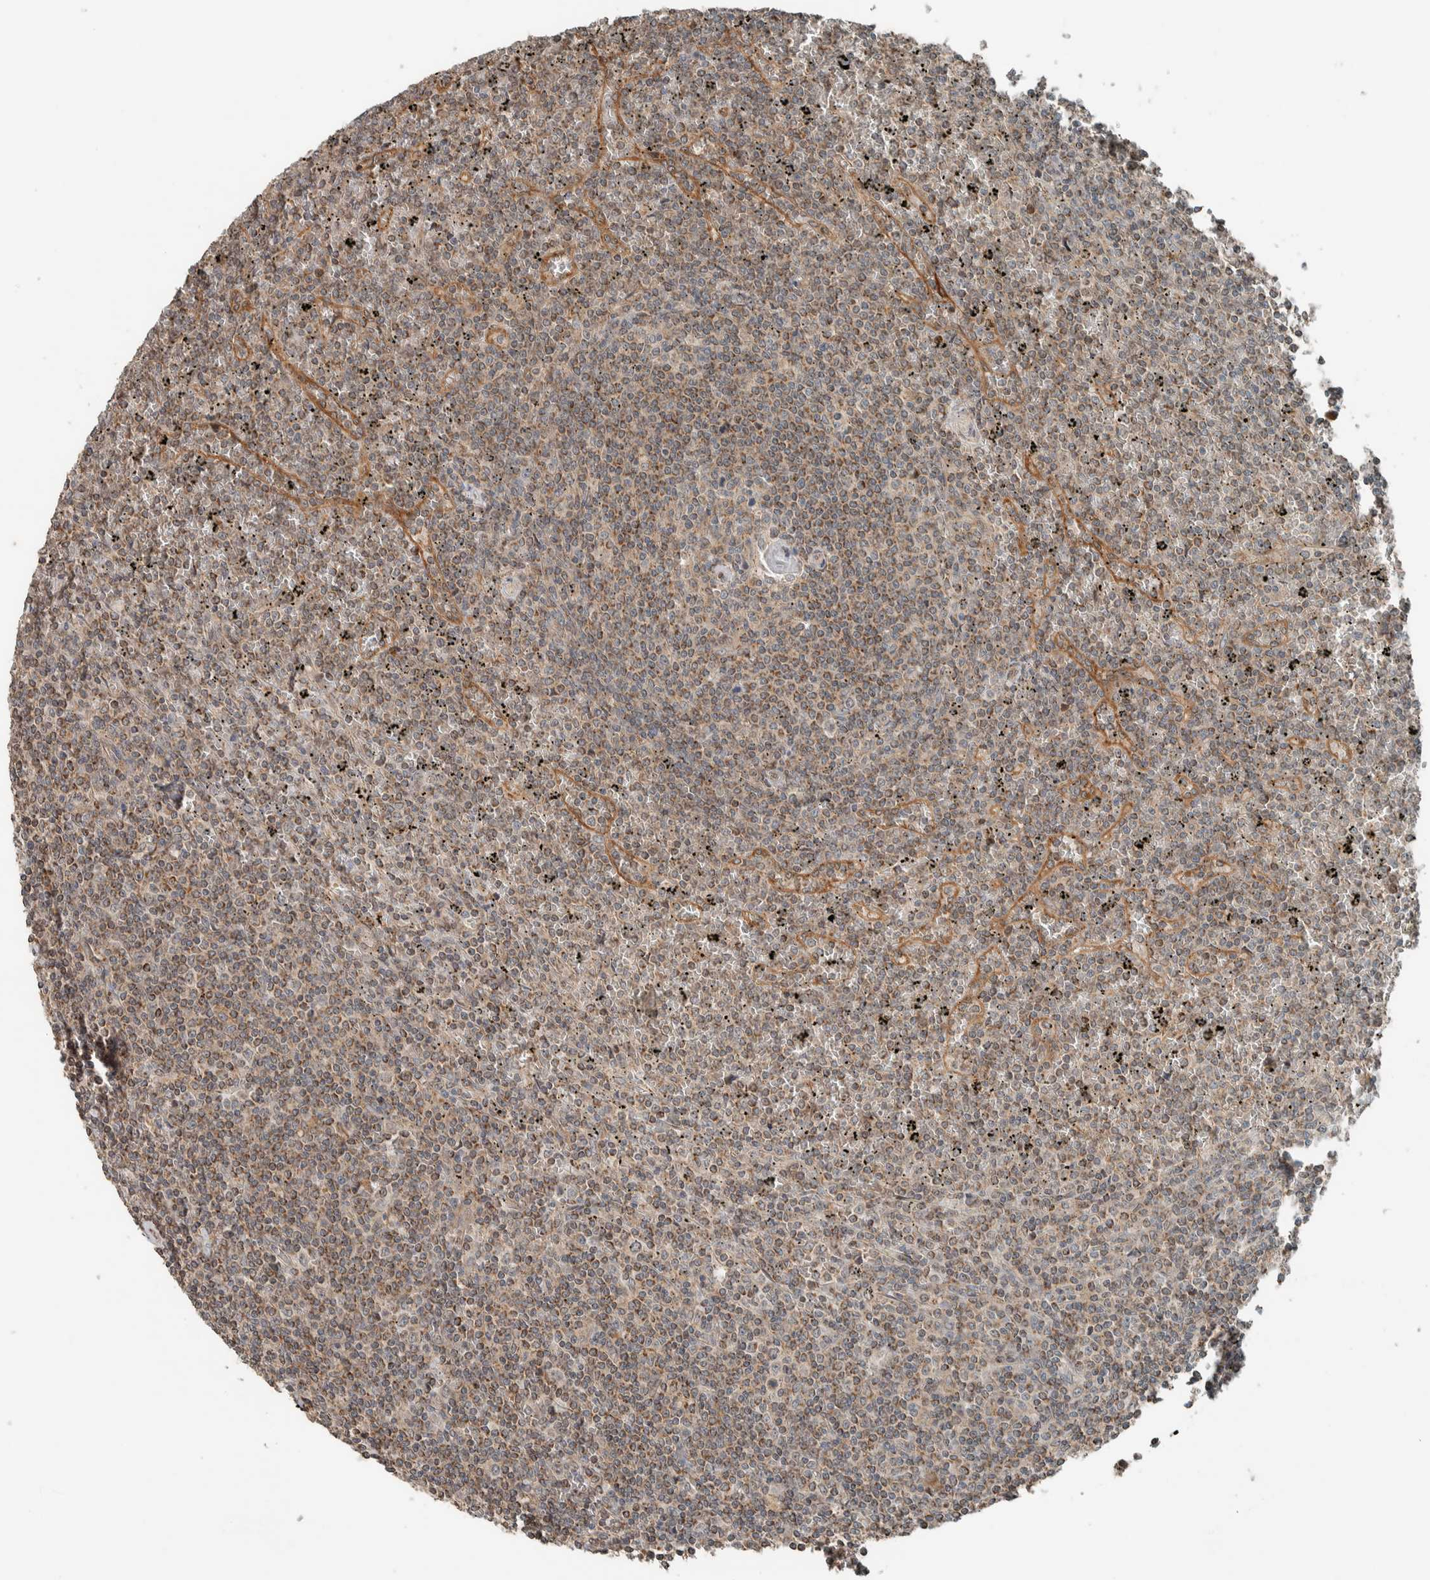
{"staining": {"intensity": "weak", "quantity": ">75%", "location": "cytoplasmic/membranous"}, "tissue": "lymphoma", "cell_type": "Tumor cells", "image_type": "cancer", "snomed": [{"axis": "morphology", "description": "Malignant lymphoma, non-Hodgkin's type, Low grade"}, {"axis": "topography", "description": "Spleen"}], "caption": "Protein staining by immunohistochemistry (IHC) exhibits weak cytoplasmic/membranous positivity in about >75% of tumor cells in low-grade malignant lymphoma, non-Hodgkin's type.", "gene": "NBR1", "patient": {"sex": "female", "age": 19}}